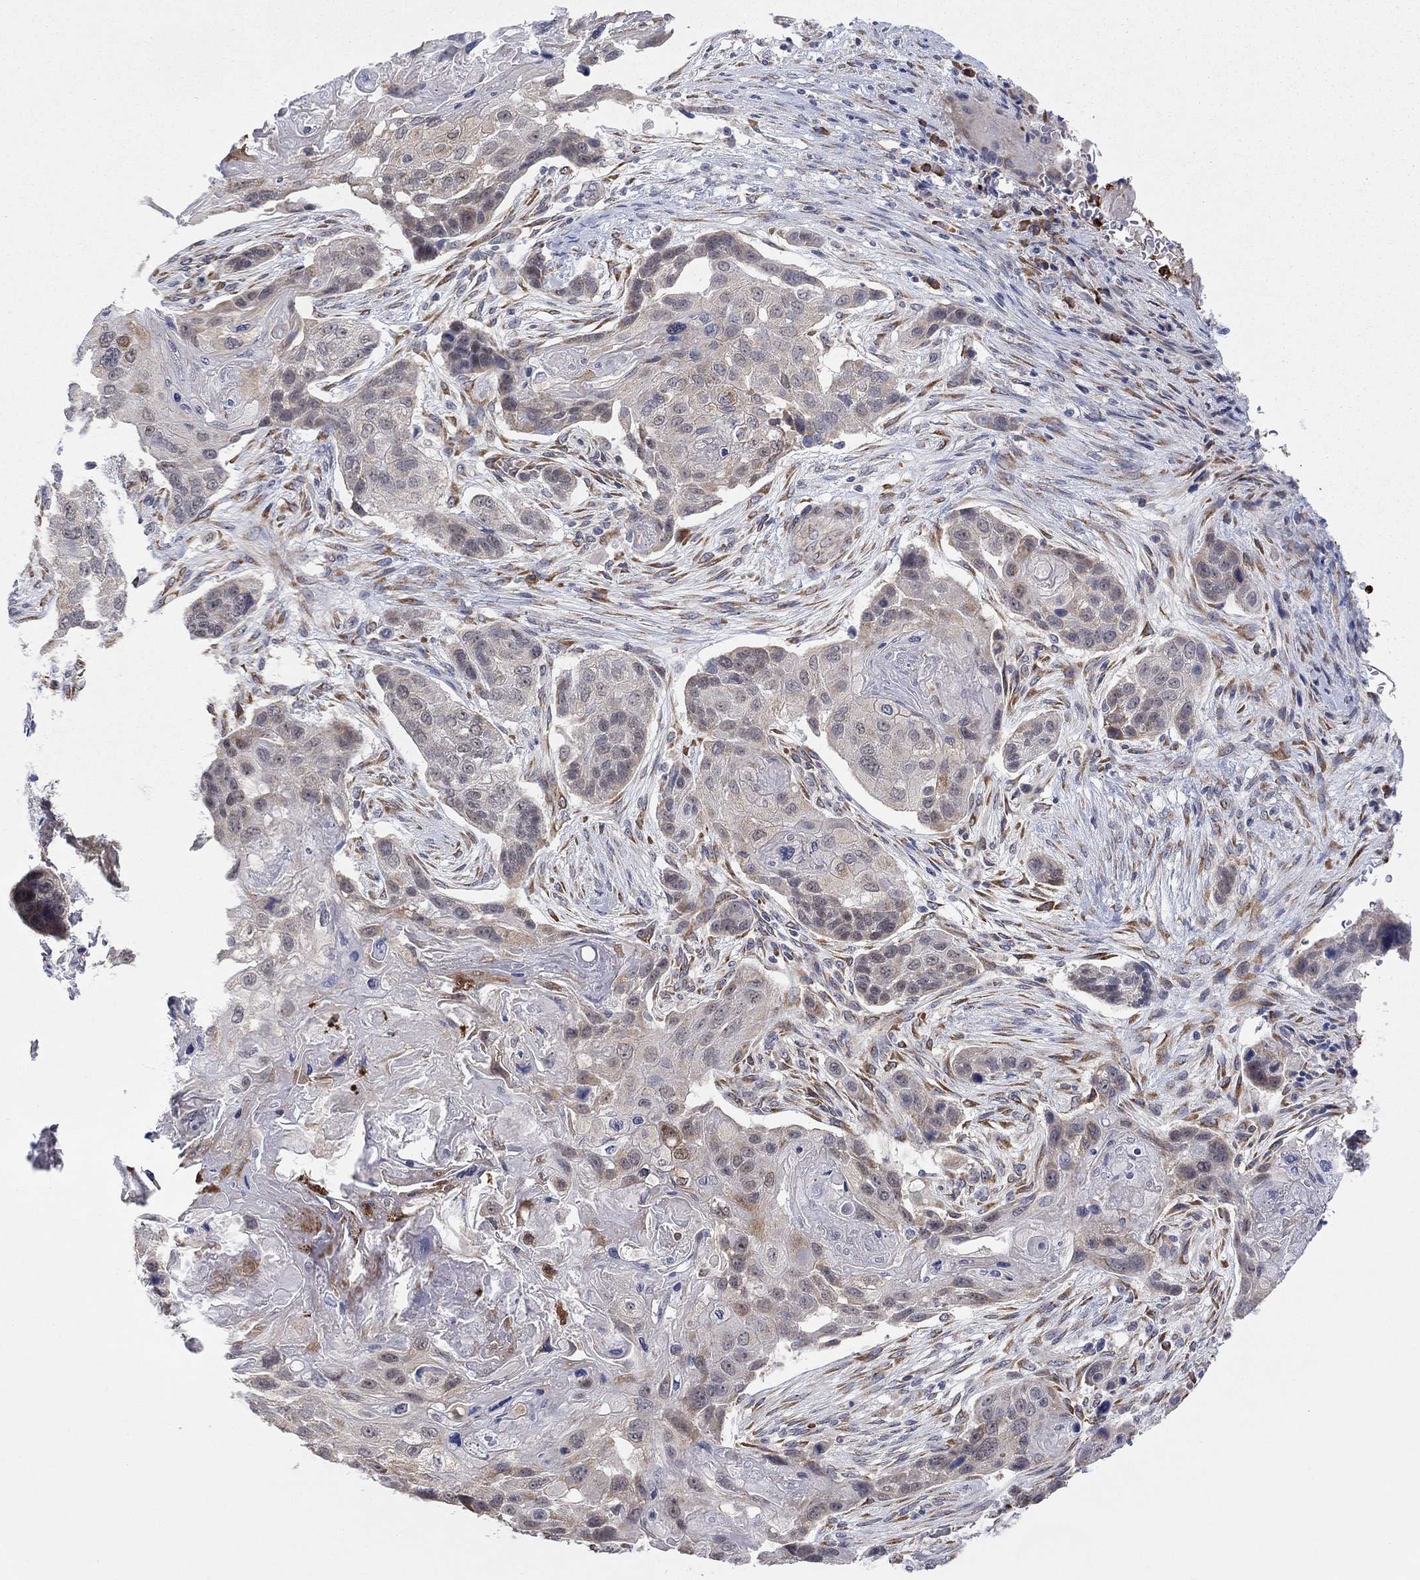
{"staining": {"intensity": "negative", "quantity": "none", "location": "none"}, "tissue": "lung cancer", "cell_type": "Tumor cells", "image_type": "cancer", "snomed": [{"axis": "morphology", "description": "Normal tissue, NOS"}, {"axis": "morphology", "description": "Squamous cell carcinoma, NOS"}, {"axis": "topography", "description": "Bronchus"}, {"axis": "topography", "description": "Lung"}], "caption": "This is a micrograph of IHC staining of squamous cell carcinoma (lung), which shows no staining in tumor cells. (Stains: DAB (3,3'-diaminobenzidine) immunohistochemistry with hematoxylin counter stain, Microscopy: brightfield microscopy at high magnification).", "gene": "MTRFR", "patient": {"sex": "male", "age": 69}}